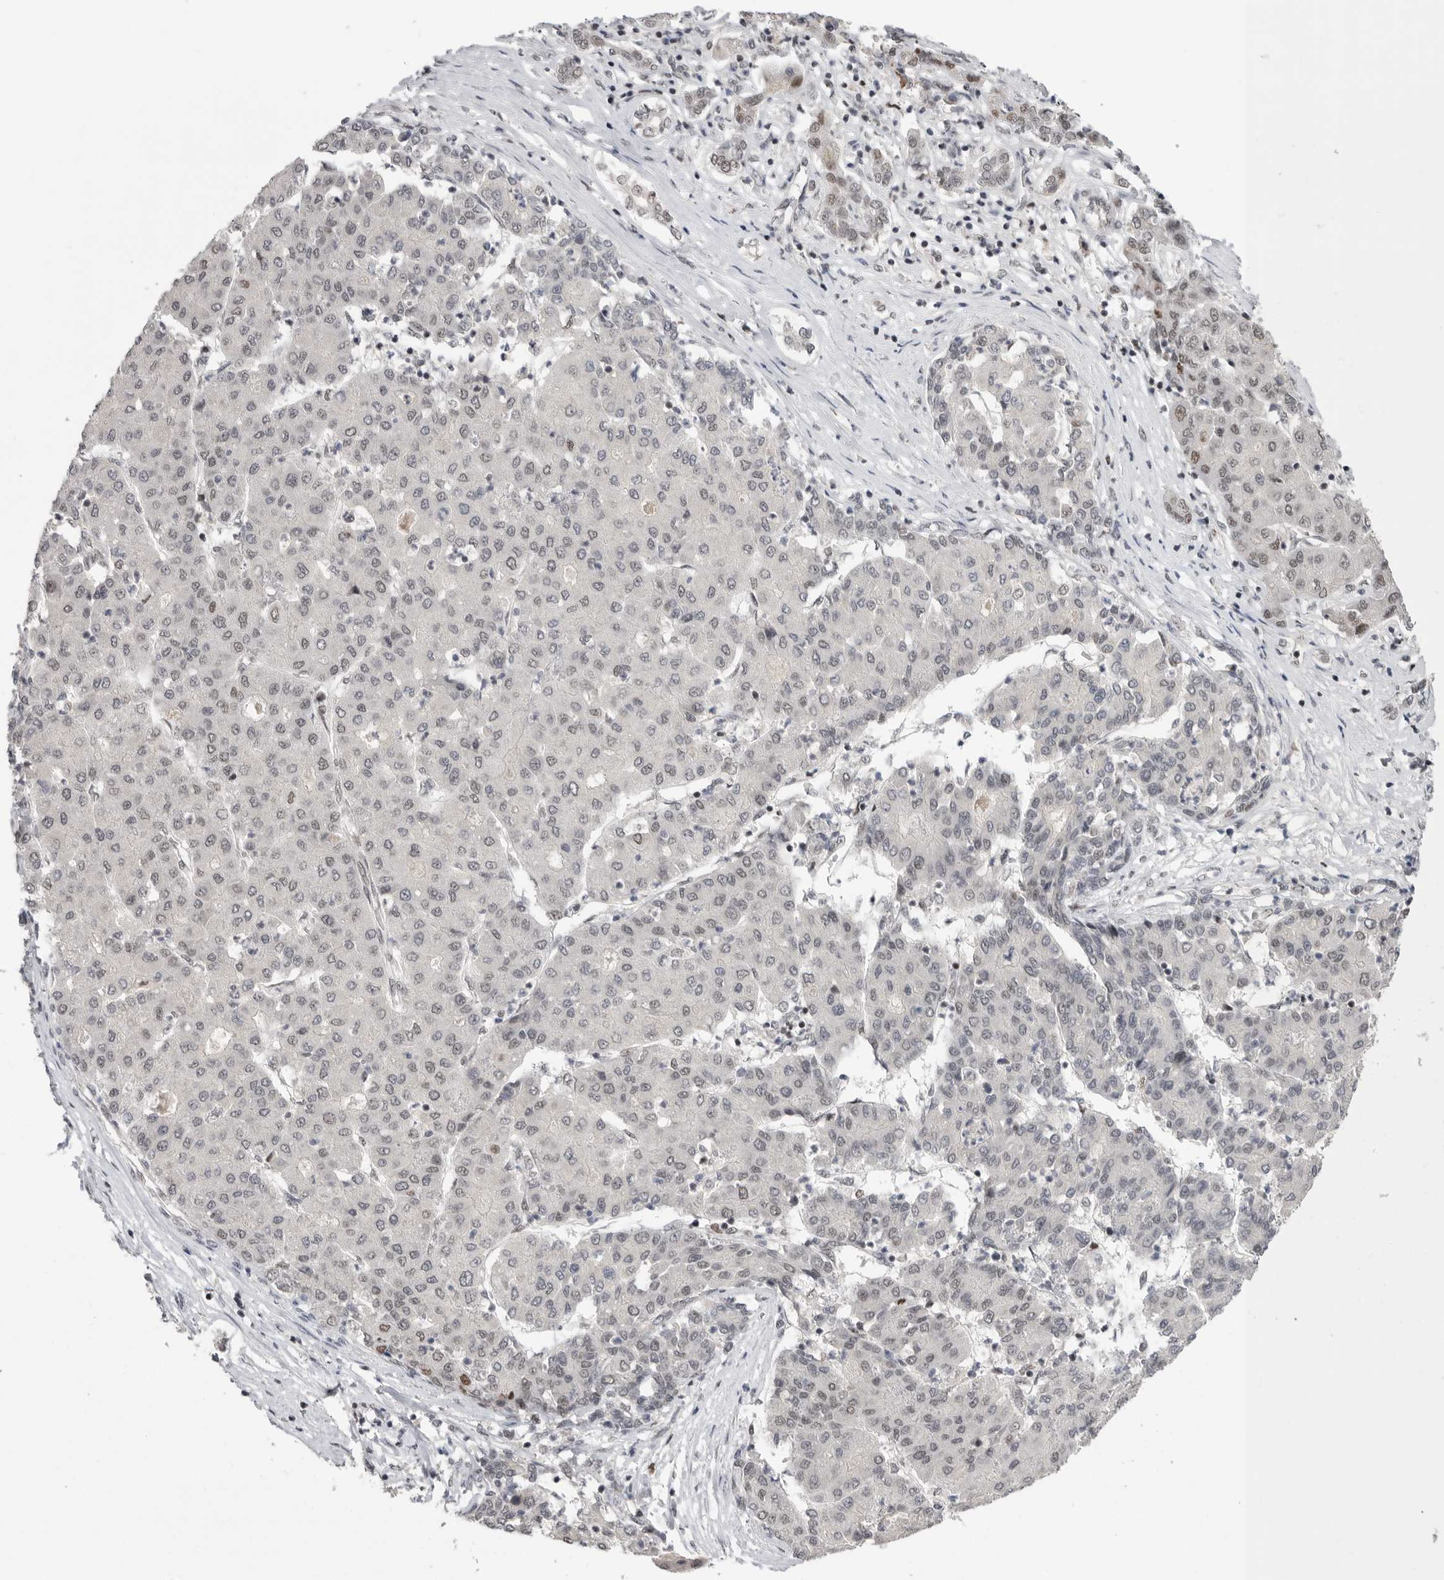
{"staining": {"intensity": "weak", "quantity": "<25%", "location": "nuclear"}, "tissue": "liver cancer", "cell_type": "Tumor cells", "image_type": "cancer", "snomed": [{"axis": "morphology", "description": "Carcinoma, Hepatocellular, NOS"}, {"axis": "topography", "description": "Liver"}], "caption": "DAB immunohistochemical staining of liver hepatocellular carcinoma demonstrates no significant positivity in tumor cells. (DAB (3,3'-diaminobenzidine) immunohistochemistry with hematoxylin counter stain).", "gene": "POU5F1", "patient": {"sex": "male", "age": 65}}